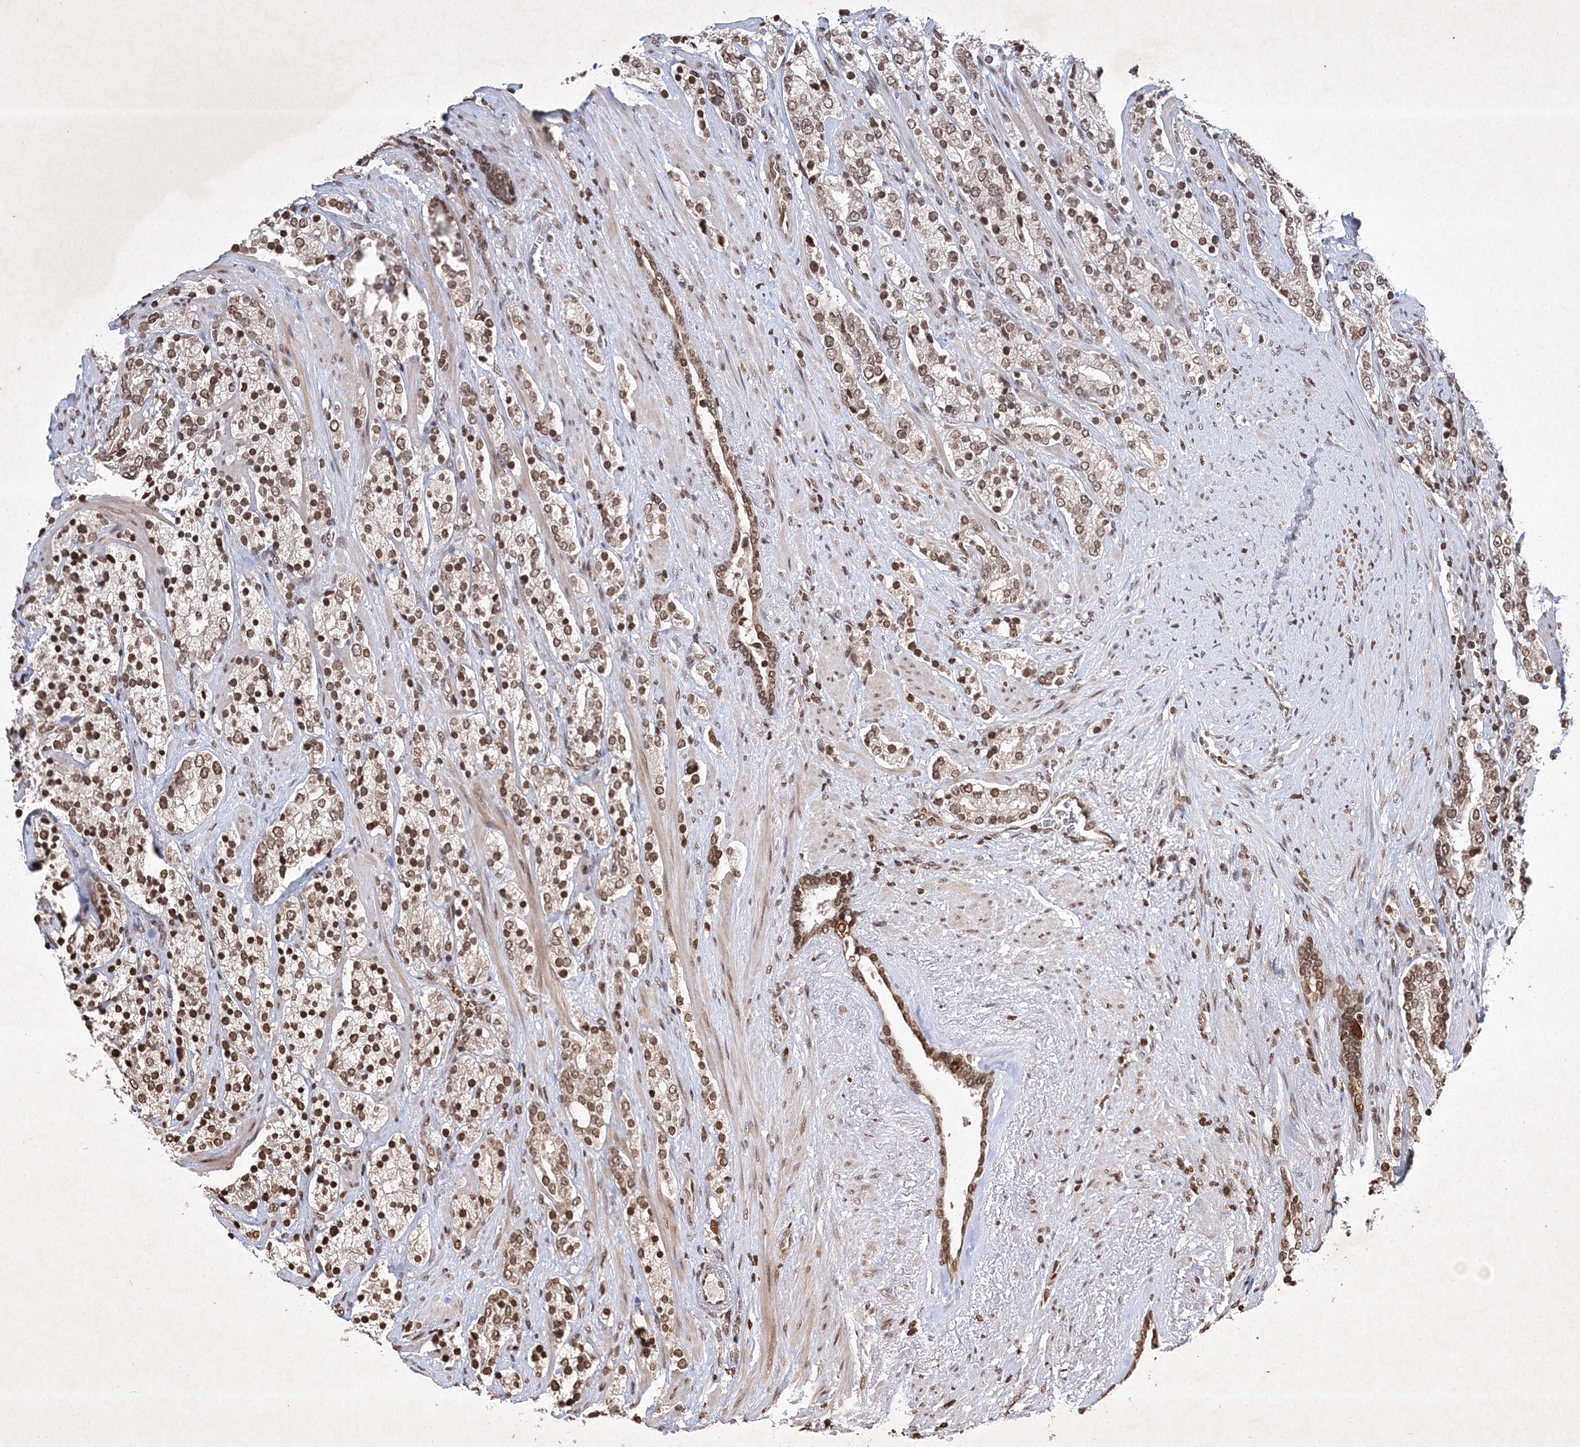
{"staining": {"intensity": "moderate", "quantity": ">75%", "location": "nuclear"}, "tissue": "prostate cancer", "cell_type": "Tumor cells", "image_type": "cancer", "snomed": [{"axis": "morphology", "description": "Adenocarcinoma, High grade"}, {"axis": "topography", "description": "Prostate"}], "caption": "Prostate adenocarcinoma (high-grade) stained with a protein marker shows moderate staining in tumor cells.", "gene": "NEDD9", "patient": {"sex": "male", "age": 71}}